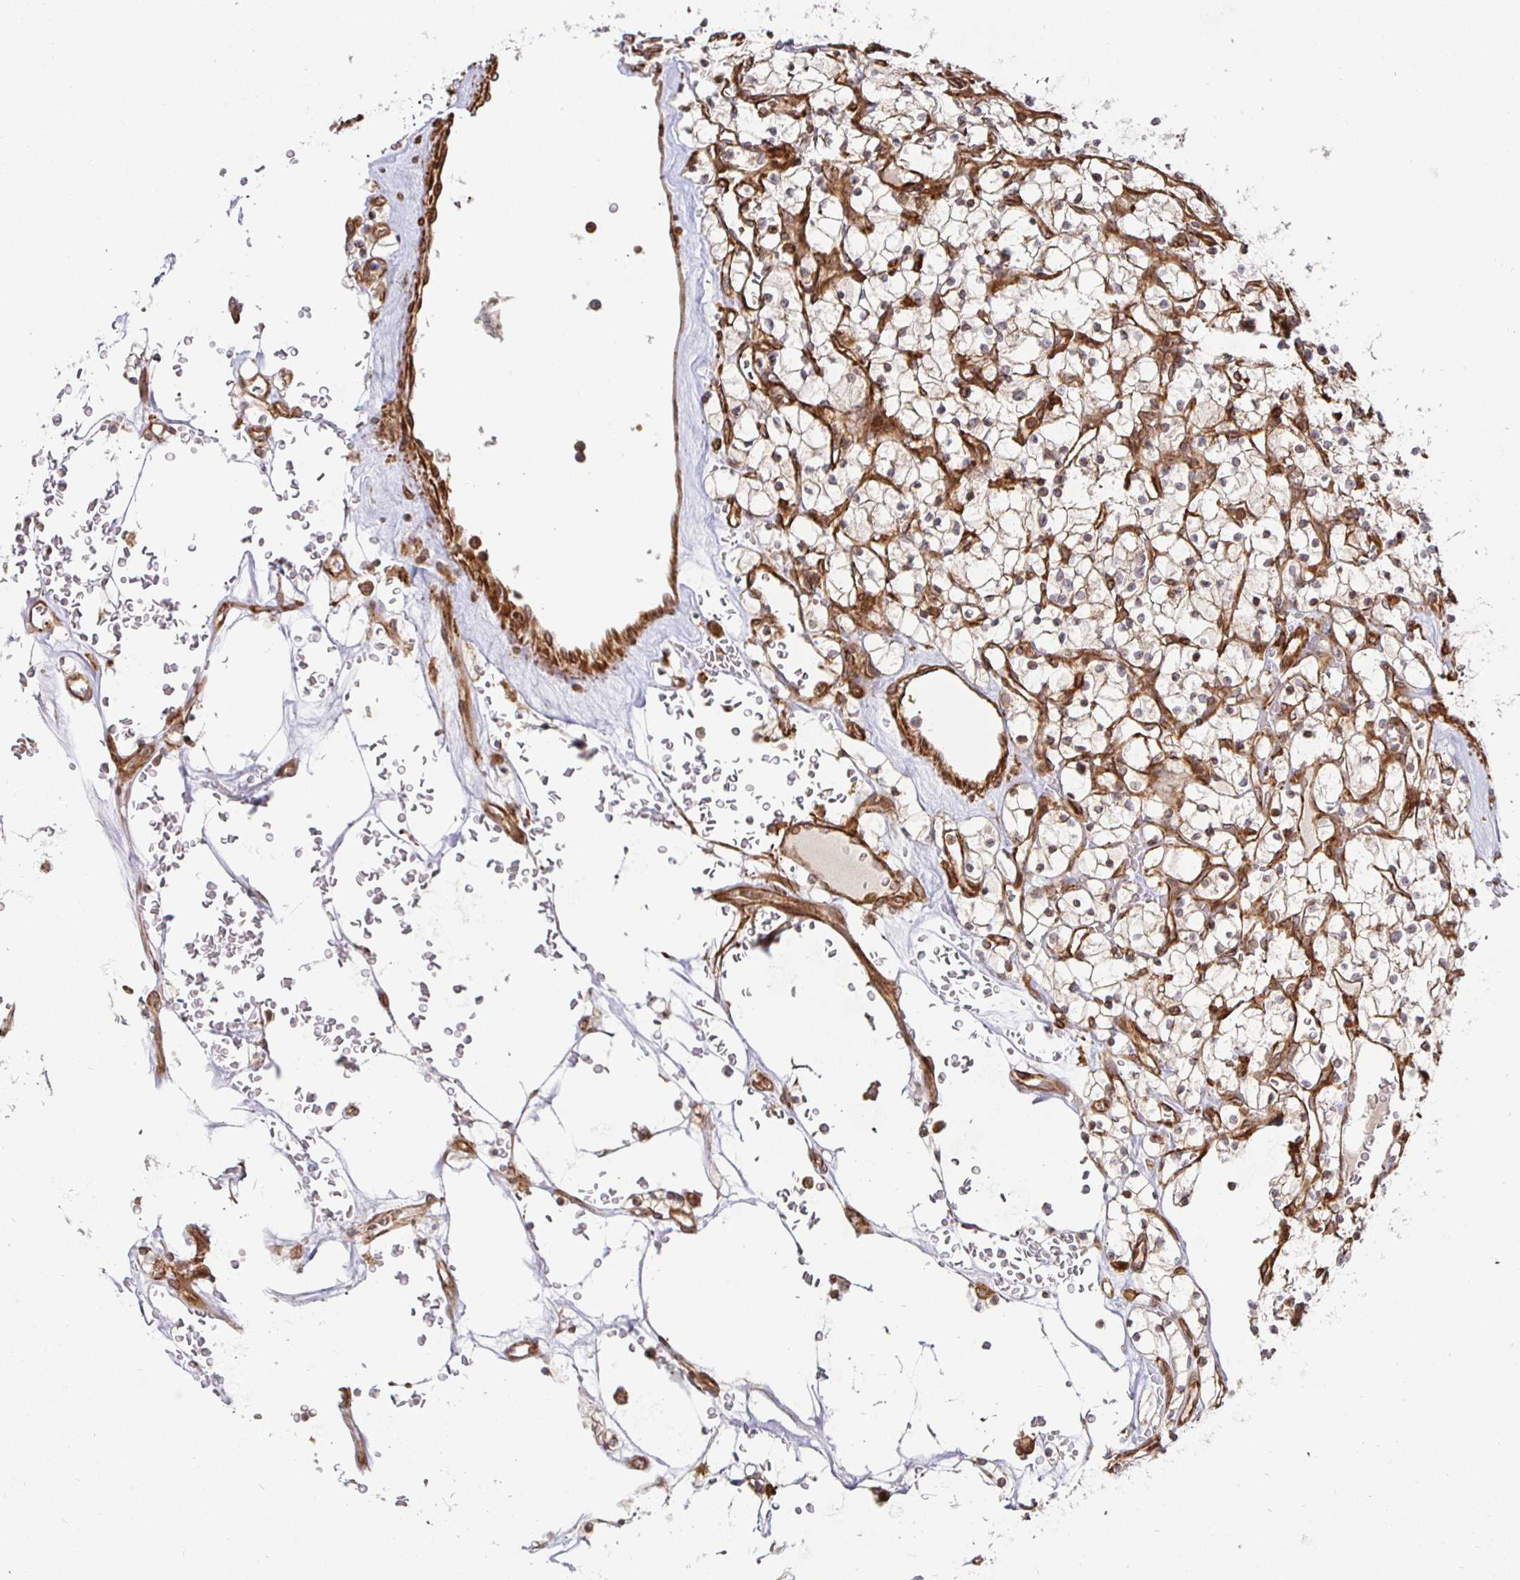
{"staining": {"intensity": "weak", "quantity": "<25%", "location": "cytoplasmic/membranous"}, "tissue": "renal cancer", "cell_type": "Tumor cells", "image_type": "cancer", "snomed": [{"axis": "morphology", "description": "Adenocarcinoma, NOS"}, {"axis": "topography", "description": "Kidney"}], "caption": "An image of human adenocarcinoma (renal) is negative for staining in tumor cells.", "gene": "STRAP", "patient": {"sex": "female", "age": 64}}